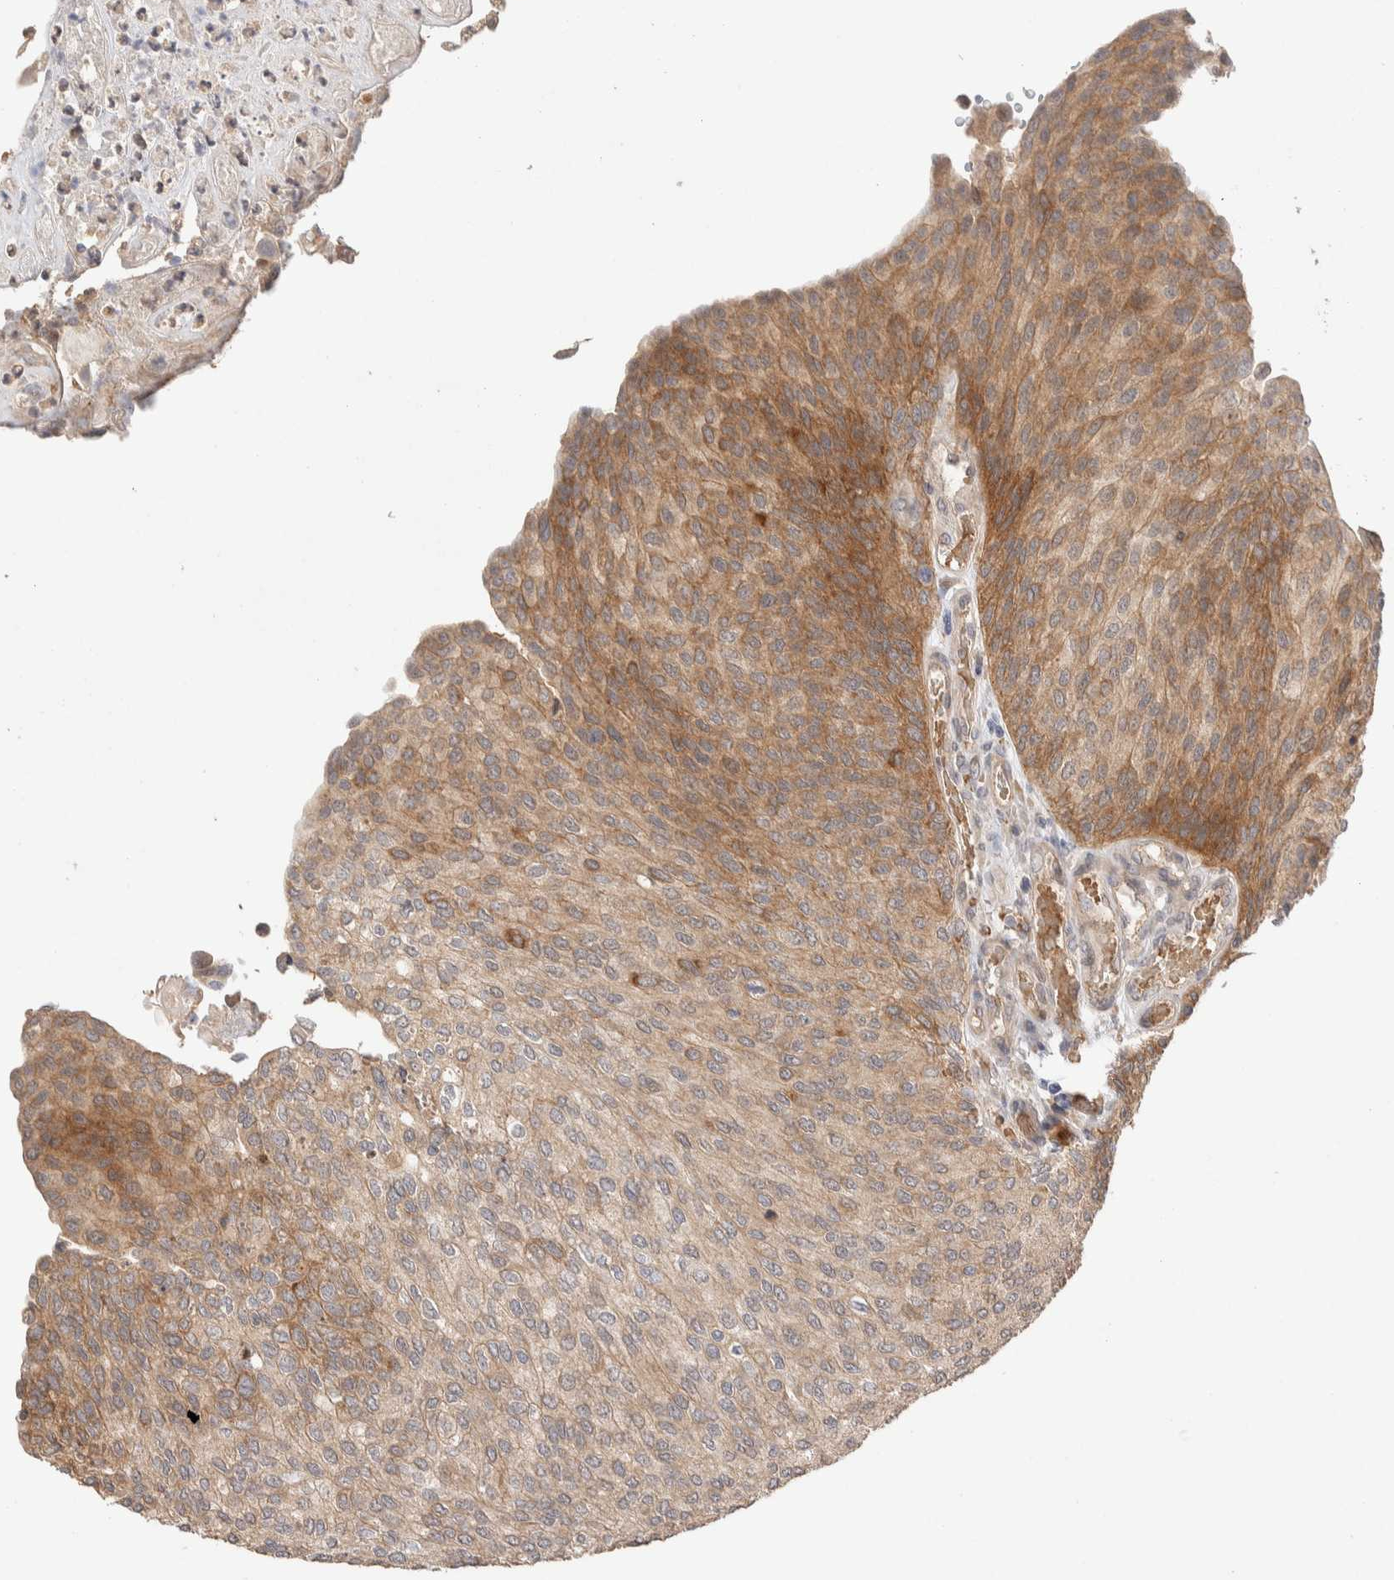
{"staining": {"intensity": "moderate", "quantity": ">75%", "location": "cytoplasmic/membranous"}, "tissue": "urothelial cancer", "cell_type": "Tumor cells", "image_type": "cancer", "snomed": [{"axis": "morphology", "description": "Urothelial carcinoma, Low grade"}, {"axis": "topography", "description": "Urinary bladder"}], "caption": "Urothelial cancer stained with a brown dye exhibits moderate cytoplasmic/membranous positive staining in about >75% of tumor cells.", "gene": "CASK", "patient": {"sex": "female", "age": 79}}